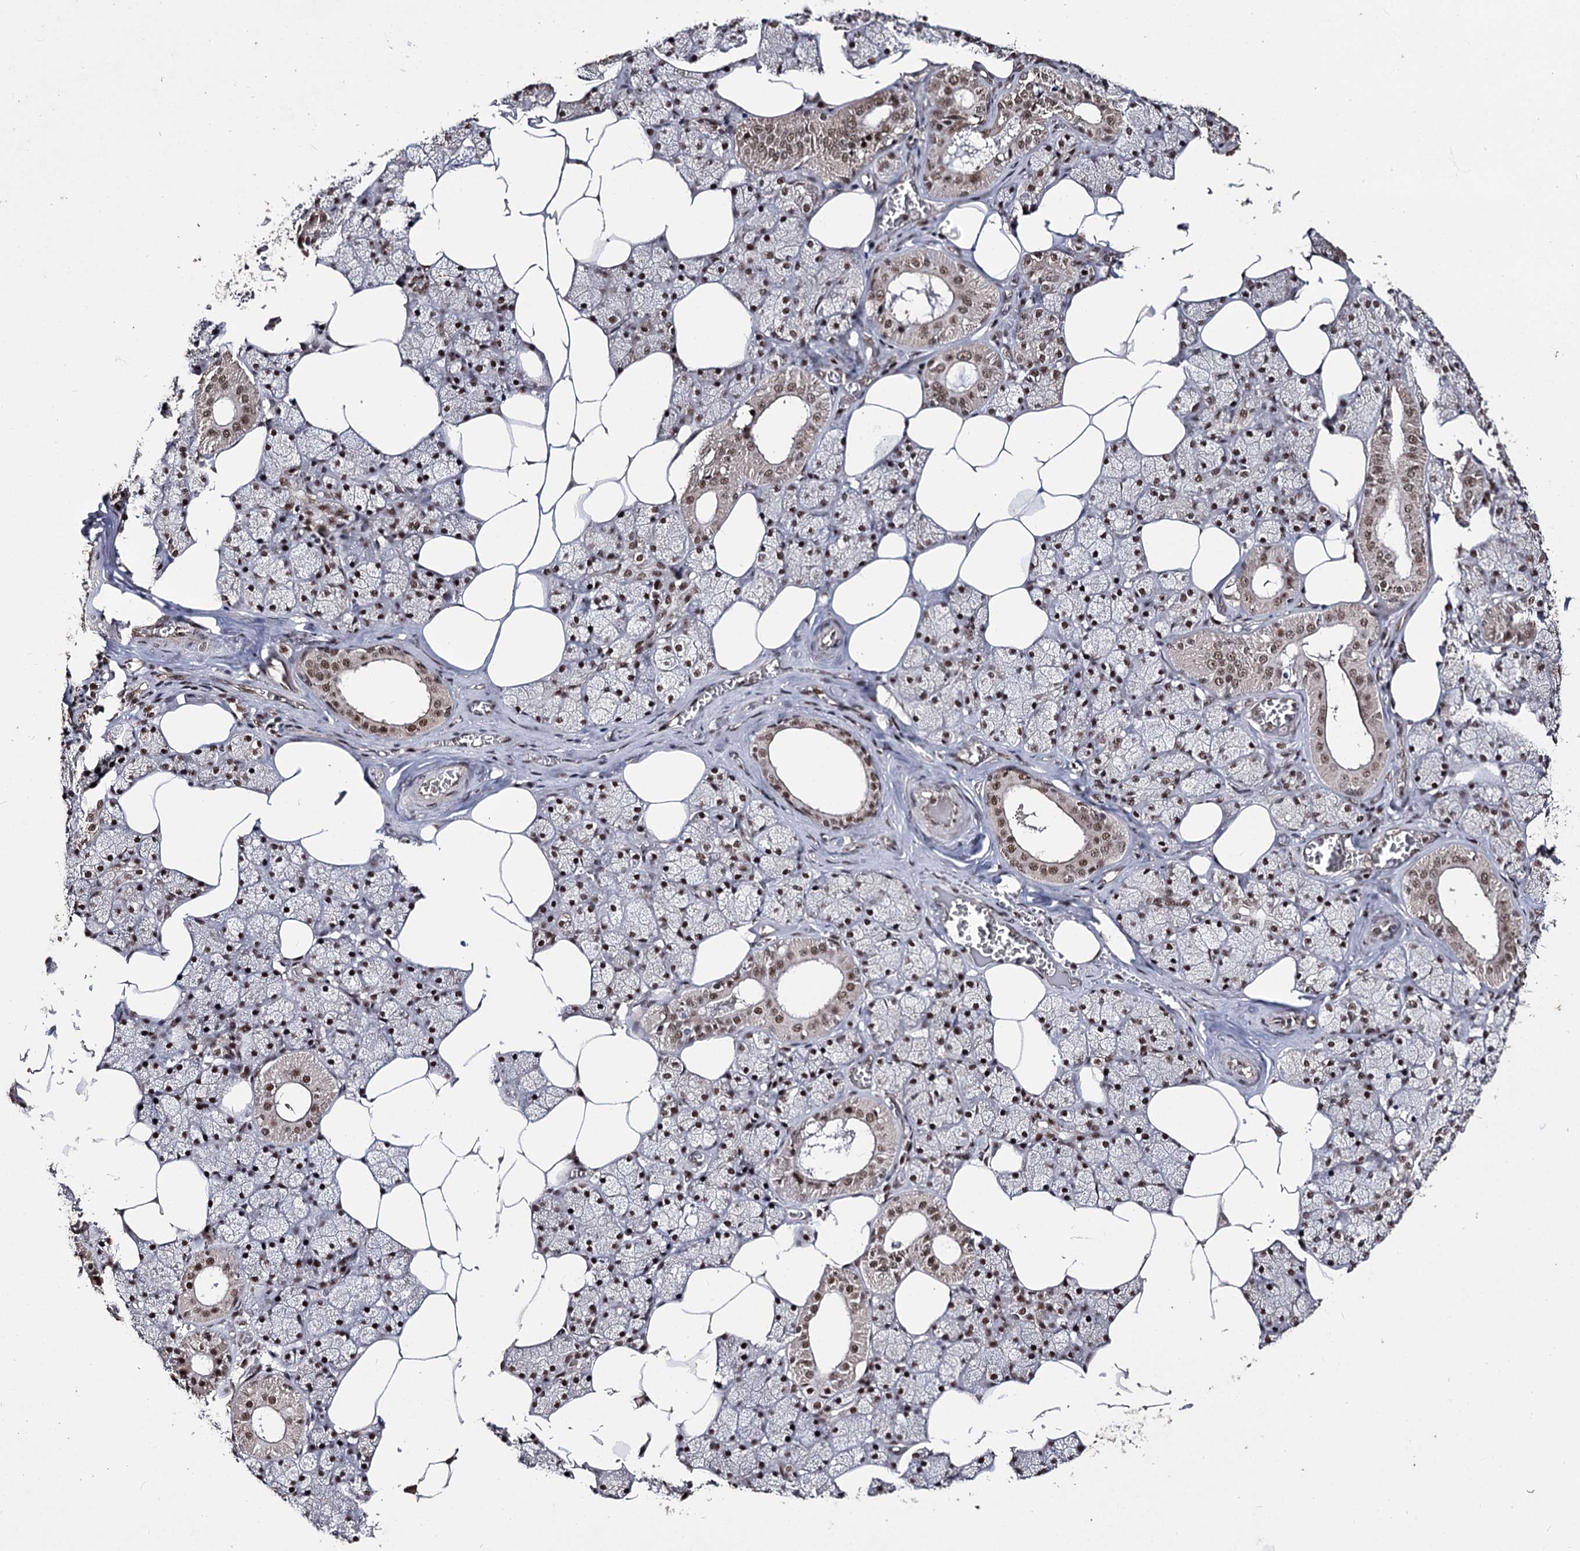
{"staining": {"intensity": "strong", "quantity": "25%-75%", "location": "nuclear"}, "tissue": "salivary gland", "cell_type": "Glandular cells", "image_type": "normal", "snomed": [{"axis": "morphology", "description": "Normal tissue, NOS"}, {"axis": "topography", "description": "Salivary gland"}], "caption": "An image of human salivary gland stained for a protein displays strong nuclear brown staining in glandular cells.", "gene": "U2SURP", "patient": {"sex": "male", "age": 62}}